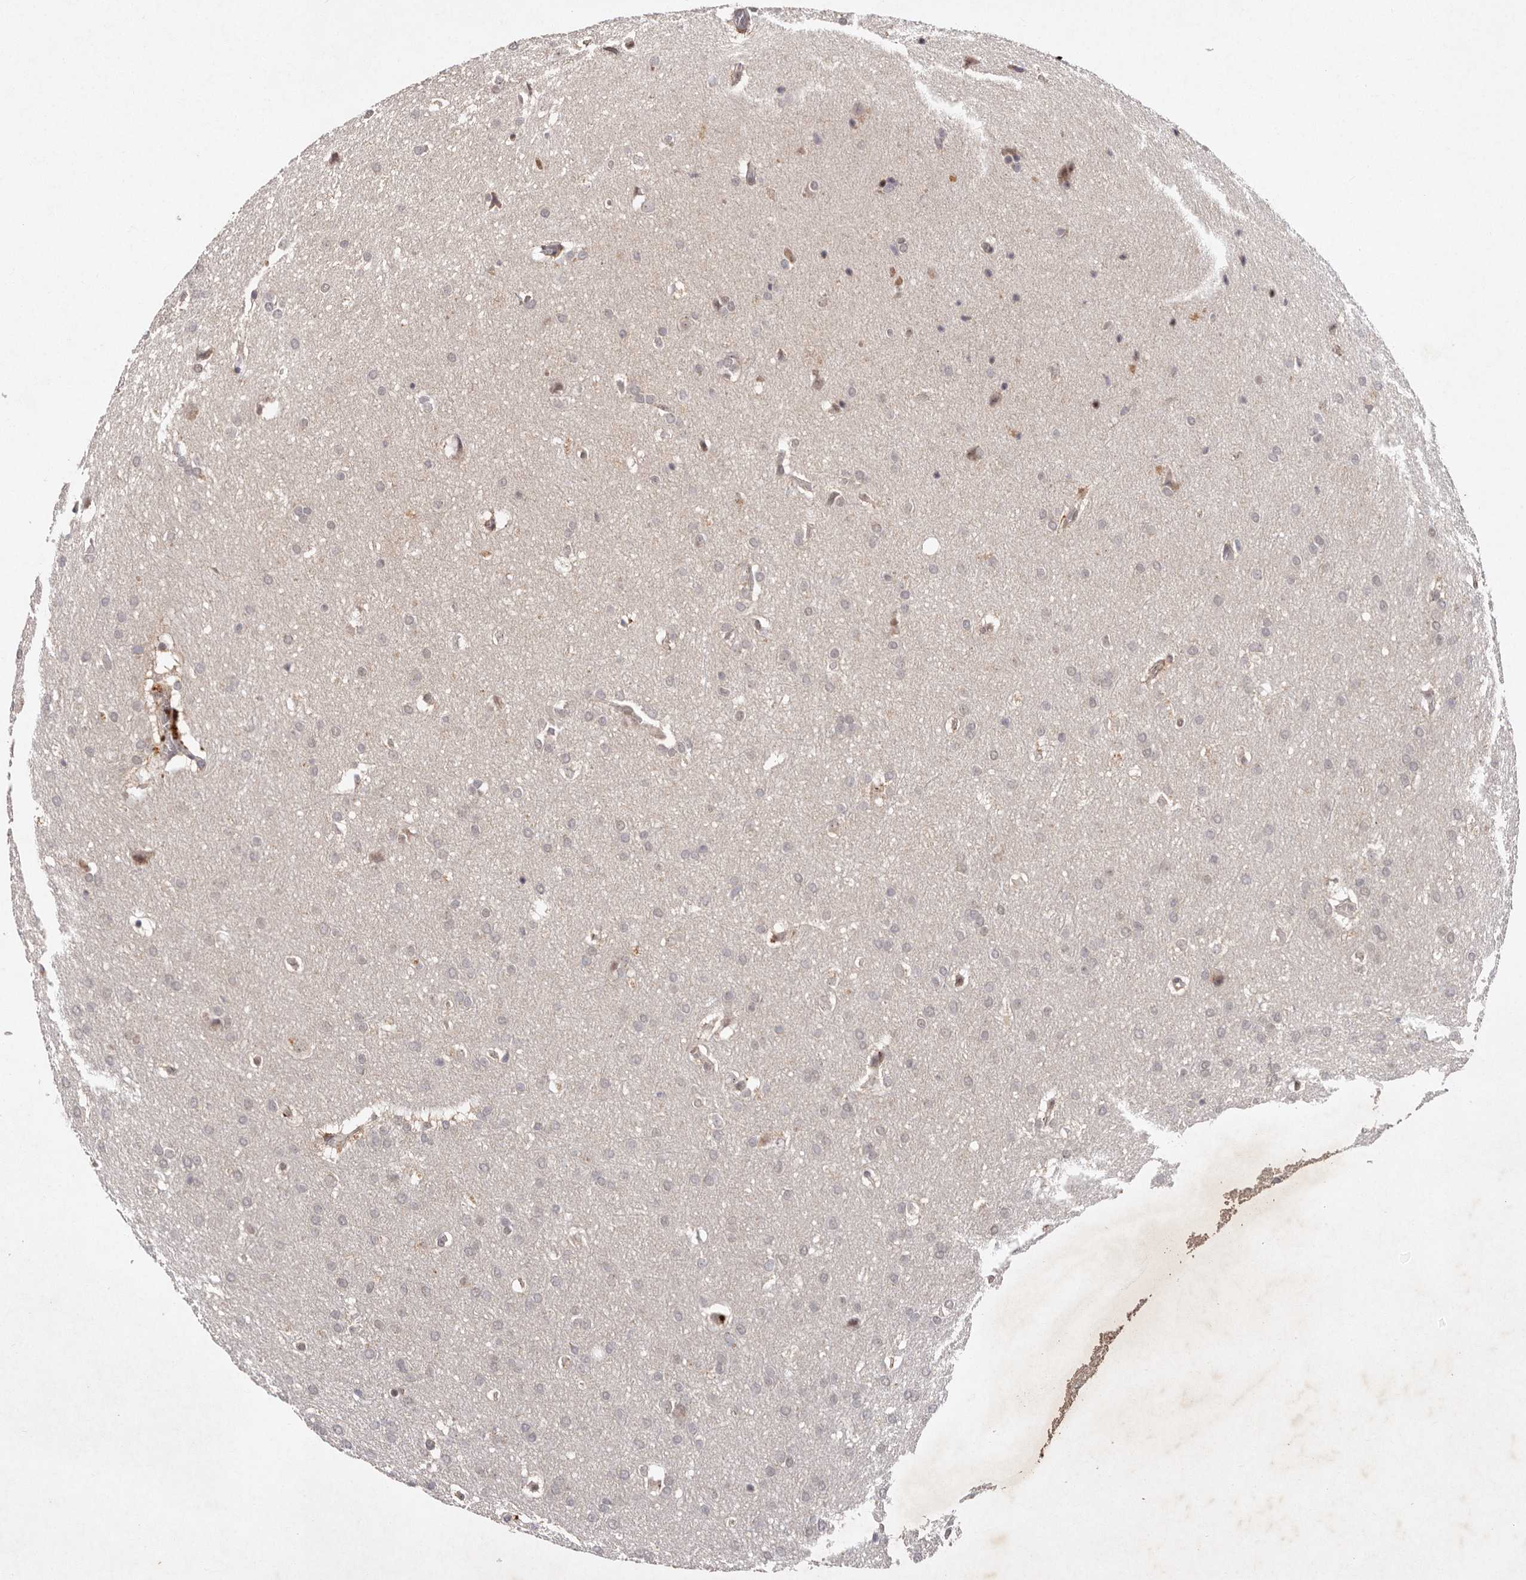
{"staining": {"intensity": "negative", "quantity": "none", "location": "none"}, "tissue": "glioma", "cell_type": "Tumor cells", "image_type": "cancer", "snomed": [{"axis": "morphology", "description": "Glioma, malignant, Low grade"}, {"axis": "topography", "description": "Brain"}], "caption": "DAB immunohistochemical staining of human glioma demonstrates no significant positivity in tumor cells. (Brightfield microscopy of DAB IHC at high magnification).", "gene": "KLF7", "patient": {"sex": "female", "age": 37}}